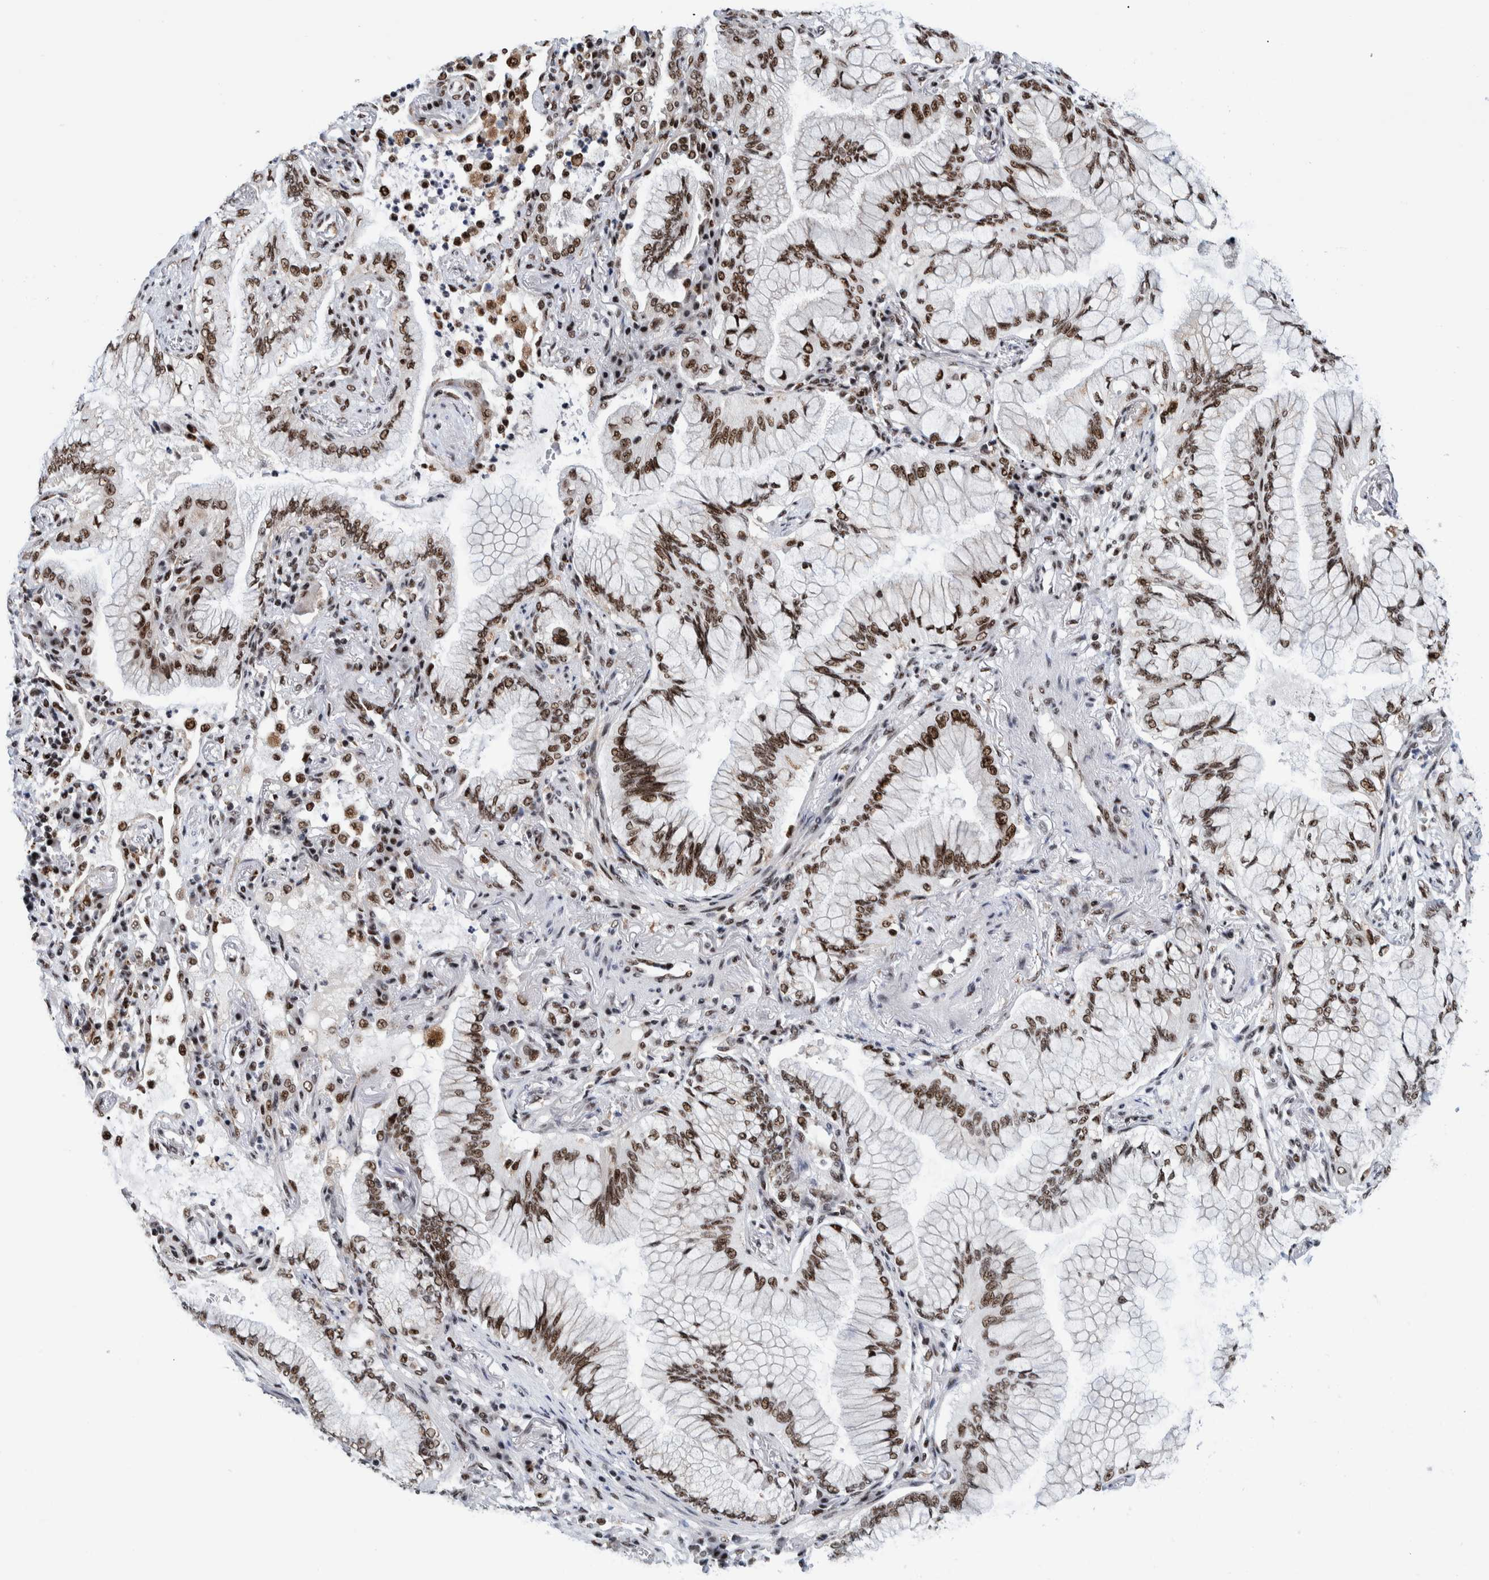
{"staining": {"intensity": "moderate", "quantity": ">75%", "location": "nuclear"}, "tissue": "lung cancer", "cell_type": "Tumor cells", "image_type": "cancer", "snomed": [{"axis": "morphology", "description": "Adenocarcinoma, NOS"}, {"axis": "topography", "description": "Lung"}], "caption": "Immunohistochemical staining of human lung cancer (adenocarcinoma) displays moderate nuclear protein expression in about >75% of tumor cells. Nuclei are stained in blue.", "gene": "EFTUD2", "patient": {"sex": "female", "age": 70}}